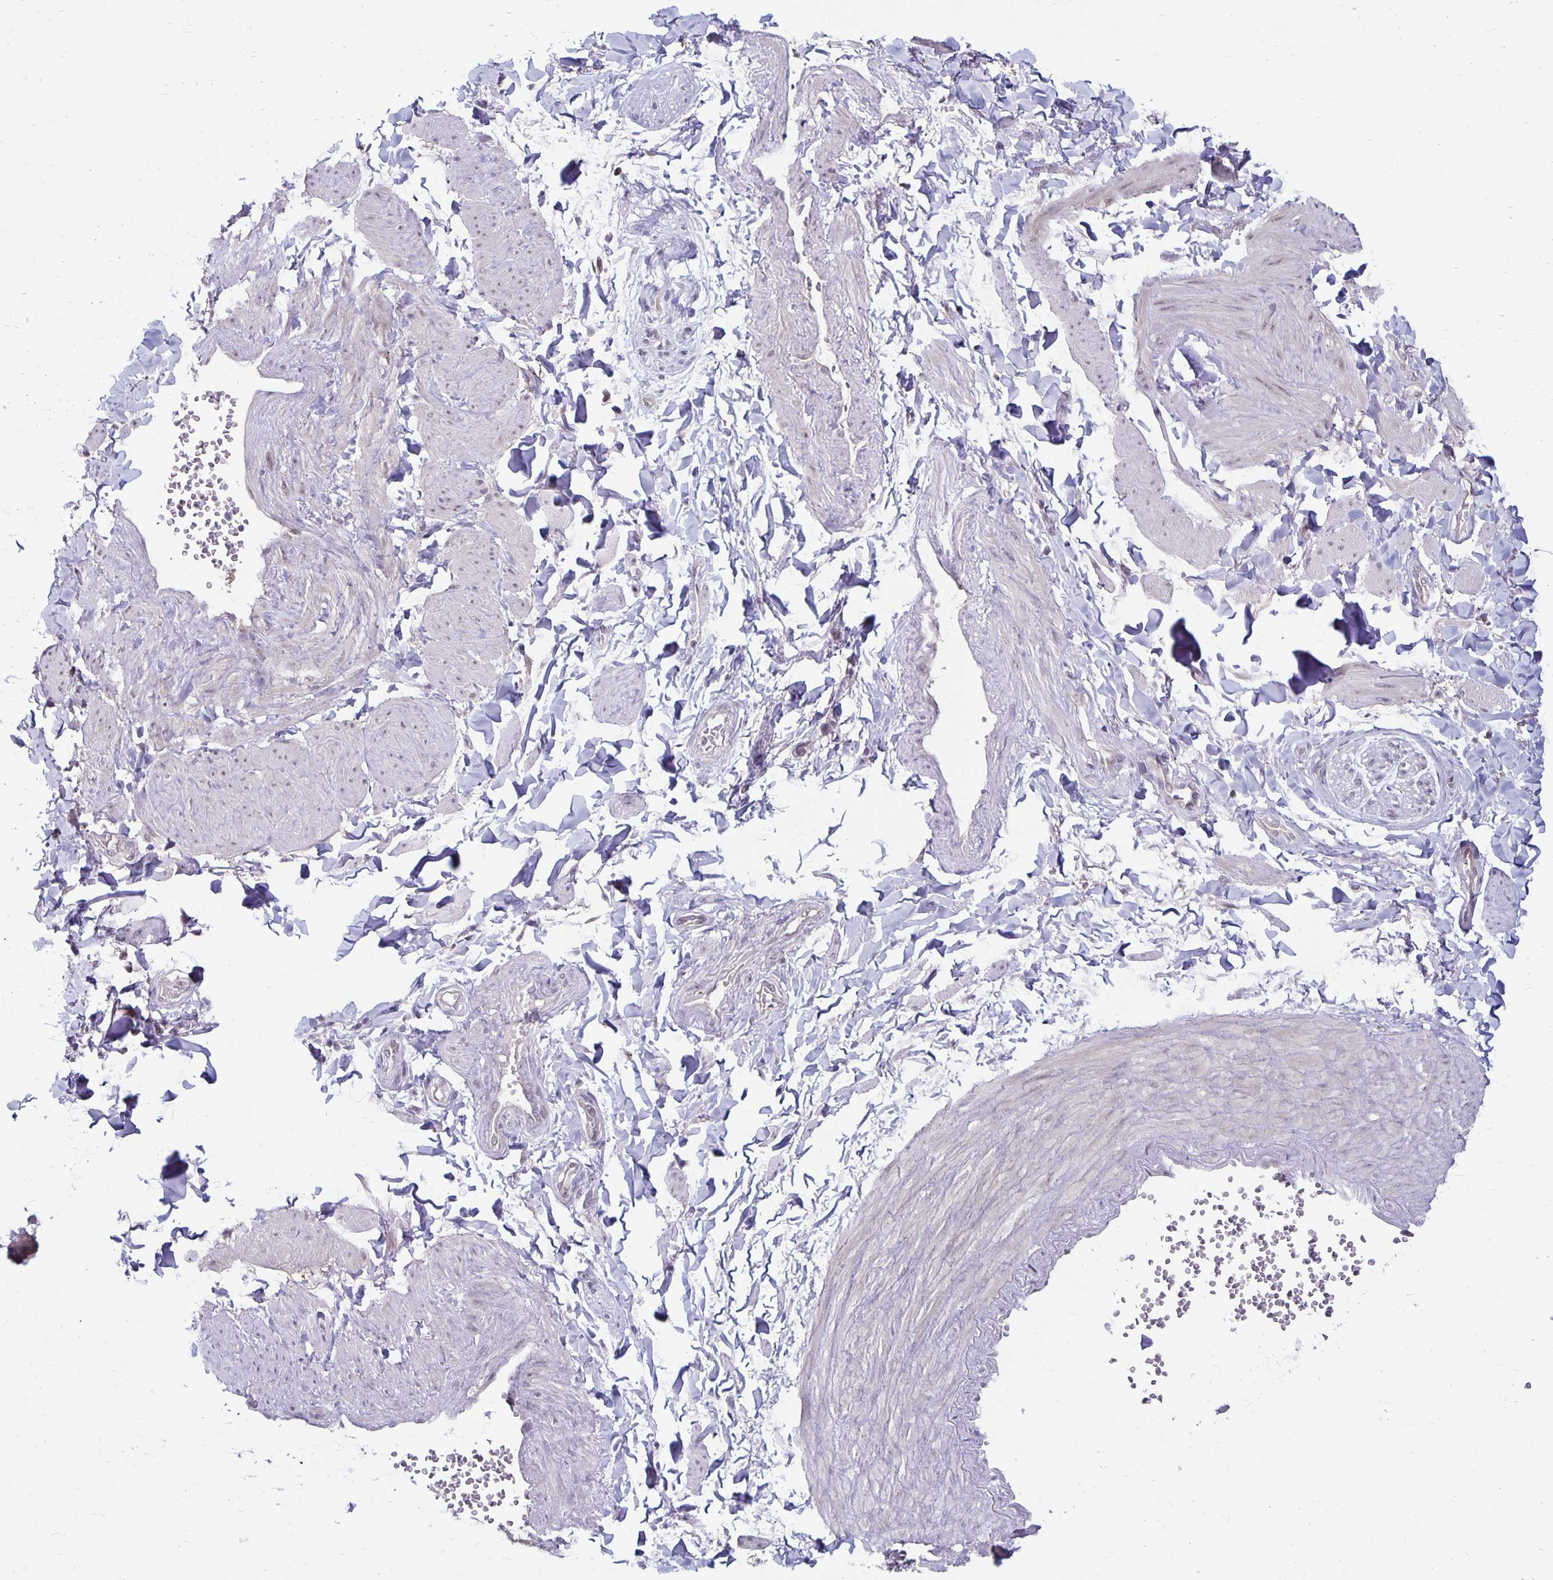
{"staining": {"intensity": "negative", "quantity": "none", "location": "none"}, "tissue": "adipose tissue", "cell_type": "Adipocytes", "image_type": "normal", "snomed": [{"axis": "morphology", "description": "Normal tissue, NOS"}, {"axis": "topography", "description": "Epididymis"}, {"axis": "topography", "description": "Peripheral nerve tissue"}], "caption": "Histopathology image shows no significant protein positivity in adipocytes of normal adipose tissue. (Stains: DAB IHC with hematoxylin counter stain, Microscopy: brightfield microscopy at high magnification).", "gene": "EXOC6B", "patient": {"sex": "male", "age": 32}}